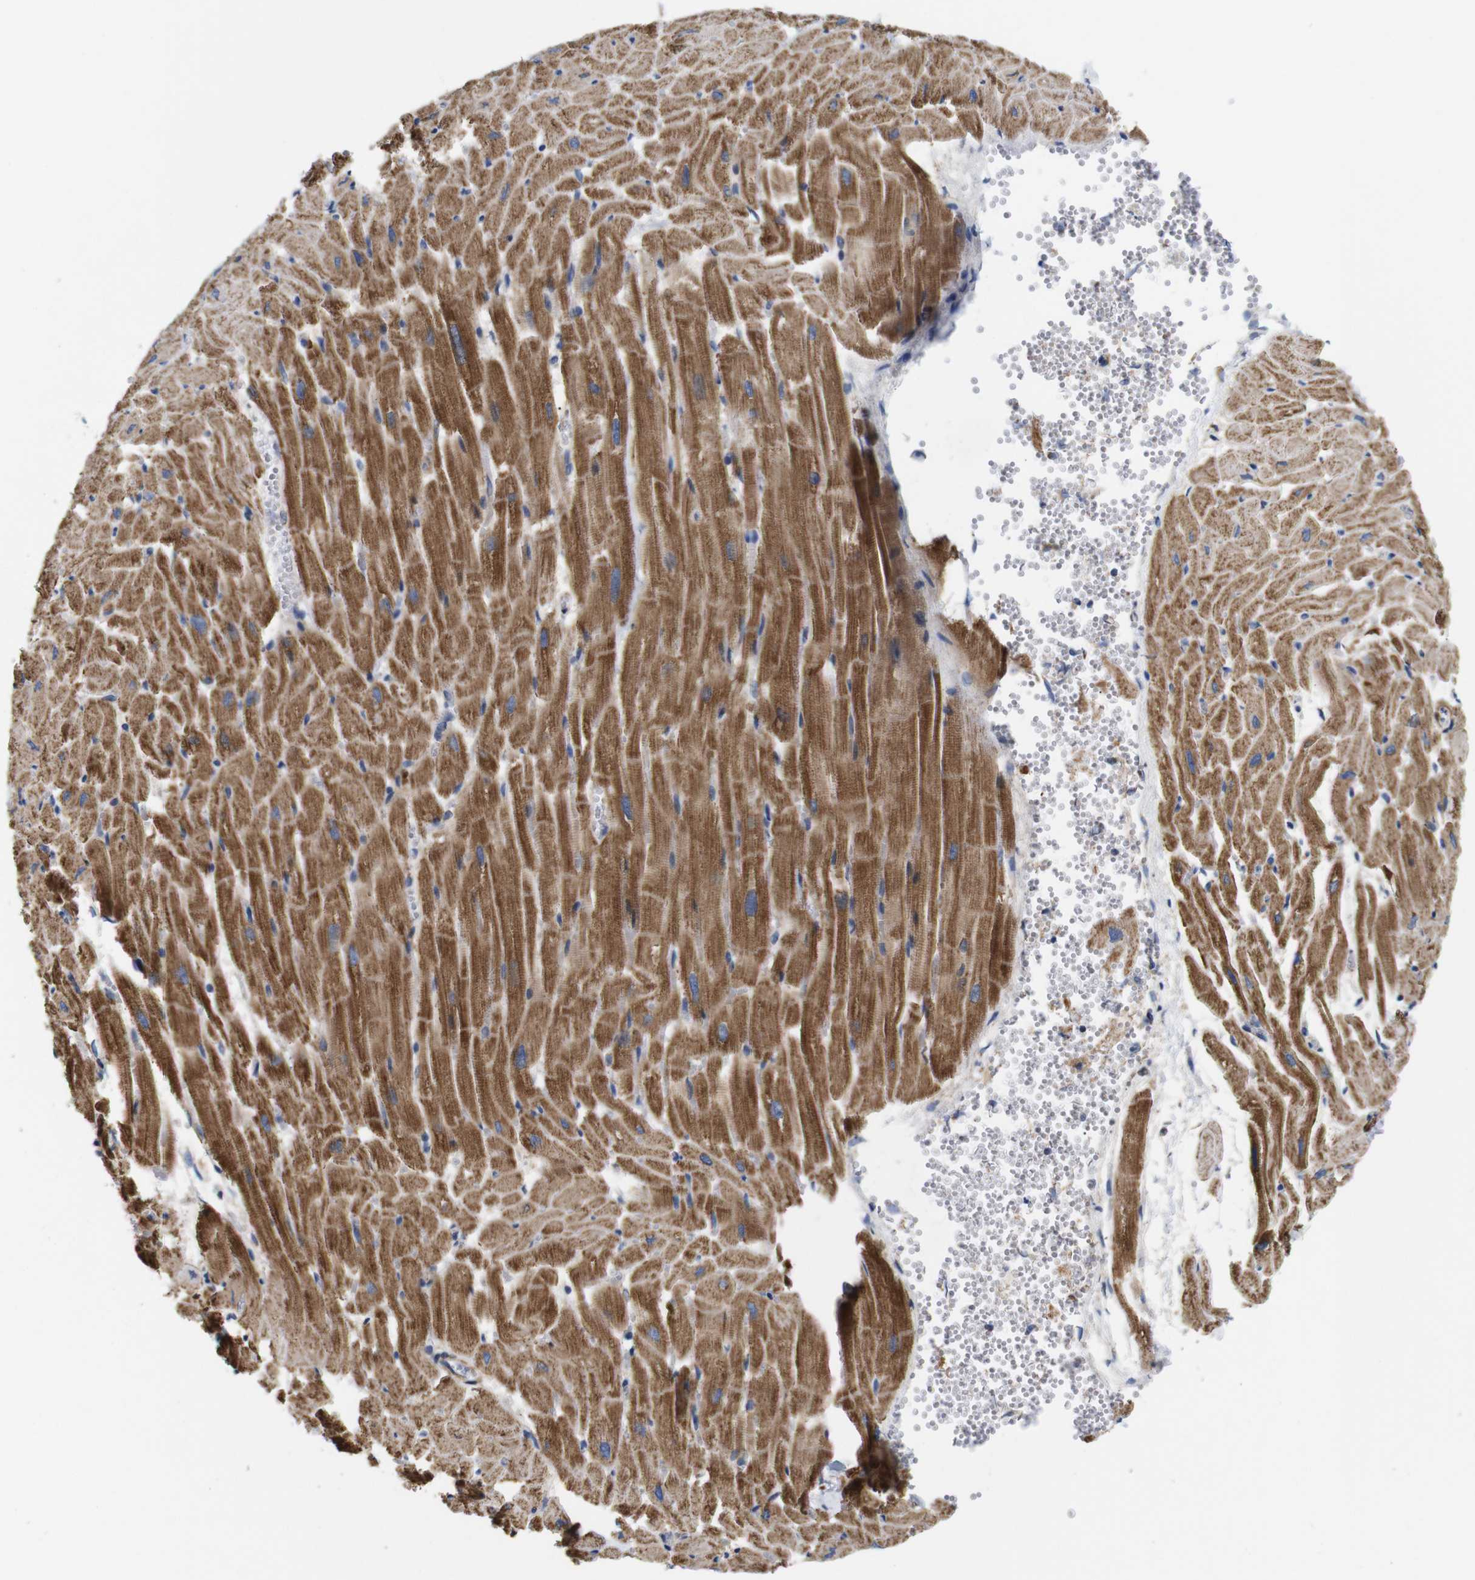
{"staining": {"intensity": "moderate", "quantity": ">75%", "location": "cytoplasmic/membranous"}, "tissue": "heart muscle", "cell_type": "Cardiomyocytes", "image_type": "normal", "snomed": [{"axis": "morphology", "description": "Normal tissue, NOS"}, {"axis": "topography", "description": "Heart"}], "caption": "This photomicrograph demonstrates immunohistochemistry (IHC) staining of benign human heart muscle, with medium moderate cytoplasmic/membranous staining in about >75% of cardiomyocytes.", "gene": "FAM171B", "patient": {"sex": "female", "age": 19}}